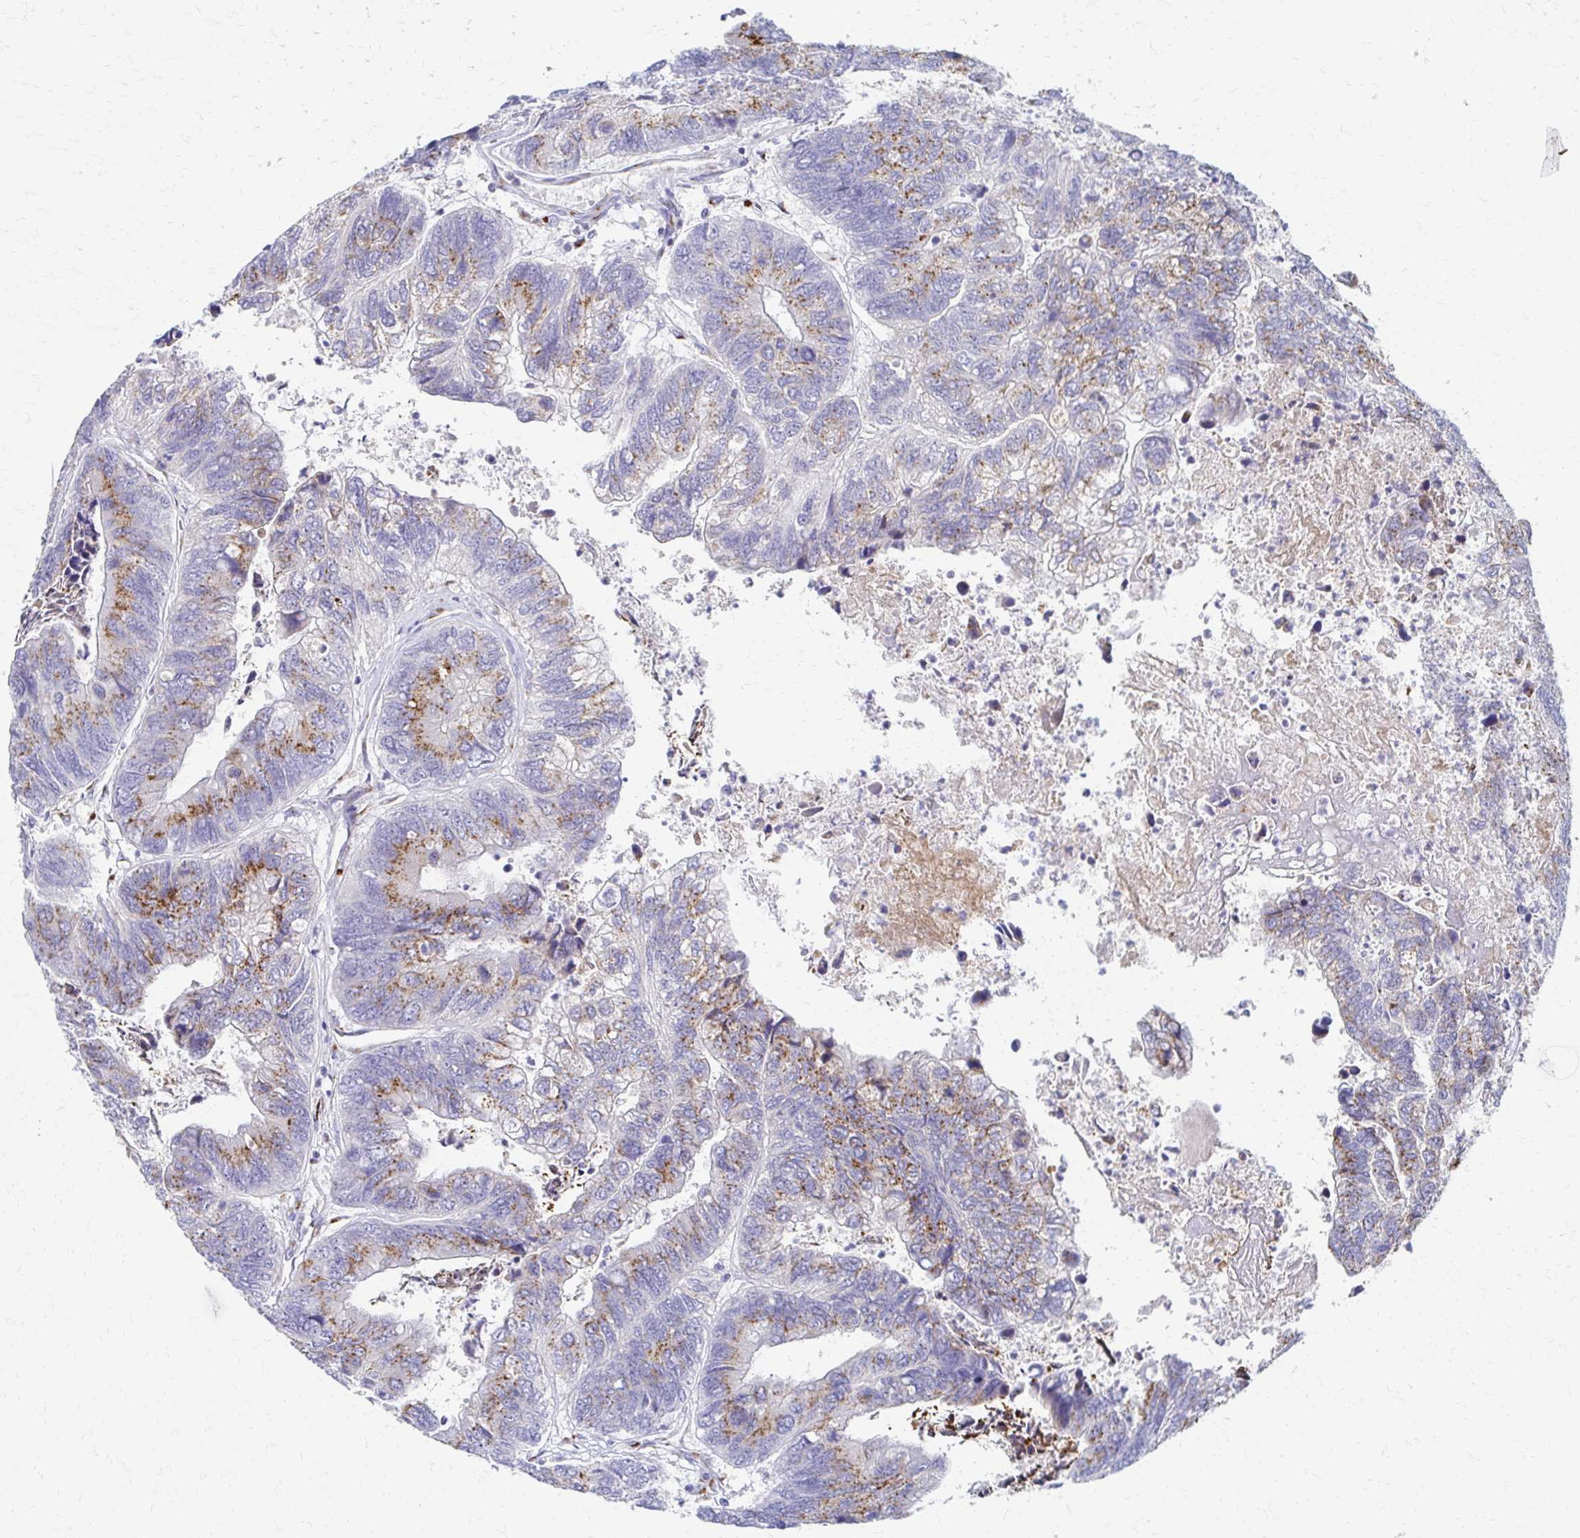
{"staining": {"intensity": "moderate", "quantity": ">75%", "location": "cytoplasmic/membranous"}, "tissue": "colorectal cancer", "cell_type": "Tumor cells", "image_type": "cancer", "snomed": [{"axis": "morphology", "description": "Adenocarcinoma, NOS"}, {"axis": "topography", "description": "Colon"}], "caption": "DAB immunohistochemical staining of colorectal adenocarcinoma shows moderate cytoplasmic/membranous protein positivity in about >75% of tumor cells.", "gene": "TM9SF1", "patient": {"sex": "female", "age": 67}}